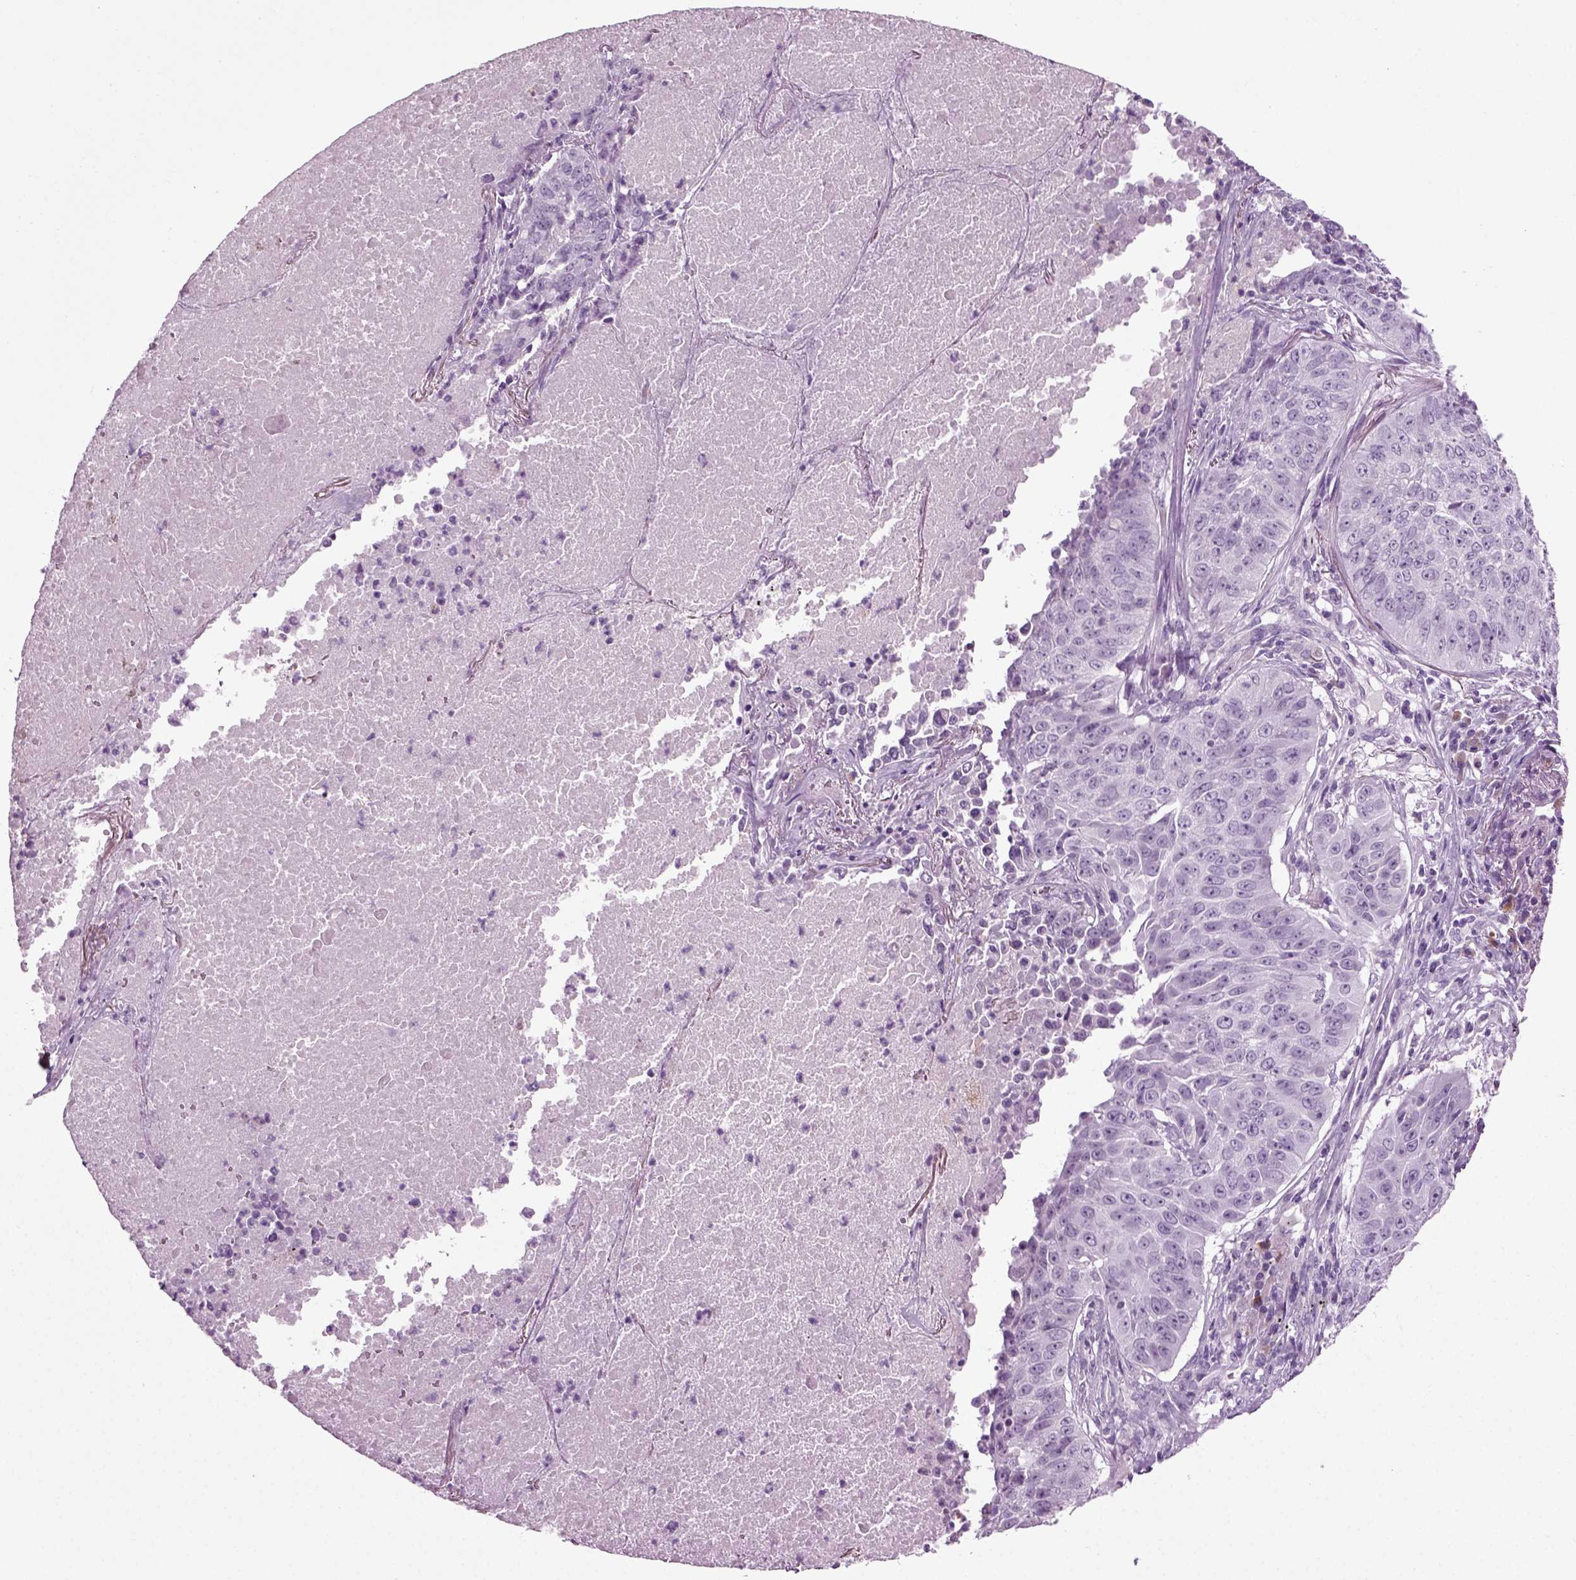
{"staining": {"intensity": "negative", "quantity": "none", "location": "none"}, "tissue": "lung cancer", "cell_type": "Tumor cells", "image_type": "cancer", "snomed": [{"axis": "morphology", "description": "Normal tissue, NOS"}, {"axis": "morphology", "description": "Squamous cell carcinoma, NOS"}, {"axis": "topography", "description": "Bronchus"}, {"axis": "topography", "description": "Lung"}], "caption": "High magnification brightfield microscopy of lung squamous cell carcinoma stained with DAB (3,3'-diaminobenzidine) (brown) and counterstained with hematoxylin (blue): tumor cells show no significant expression. Brightfield microscopy of IHC stained with DAB (brown) and hematoxylin (blue), captured at high magnification.", "gene": "PRLH", "patient": {"sex": "male", "age": 64}}